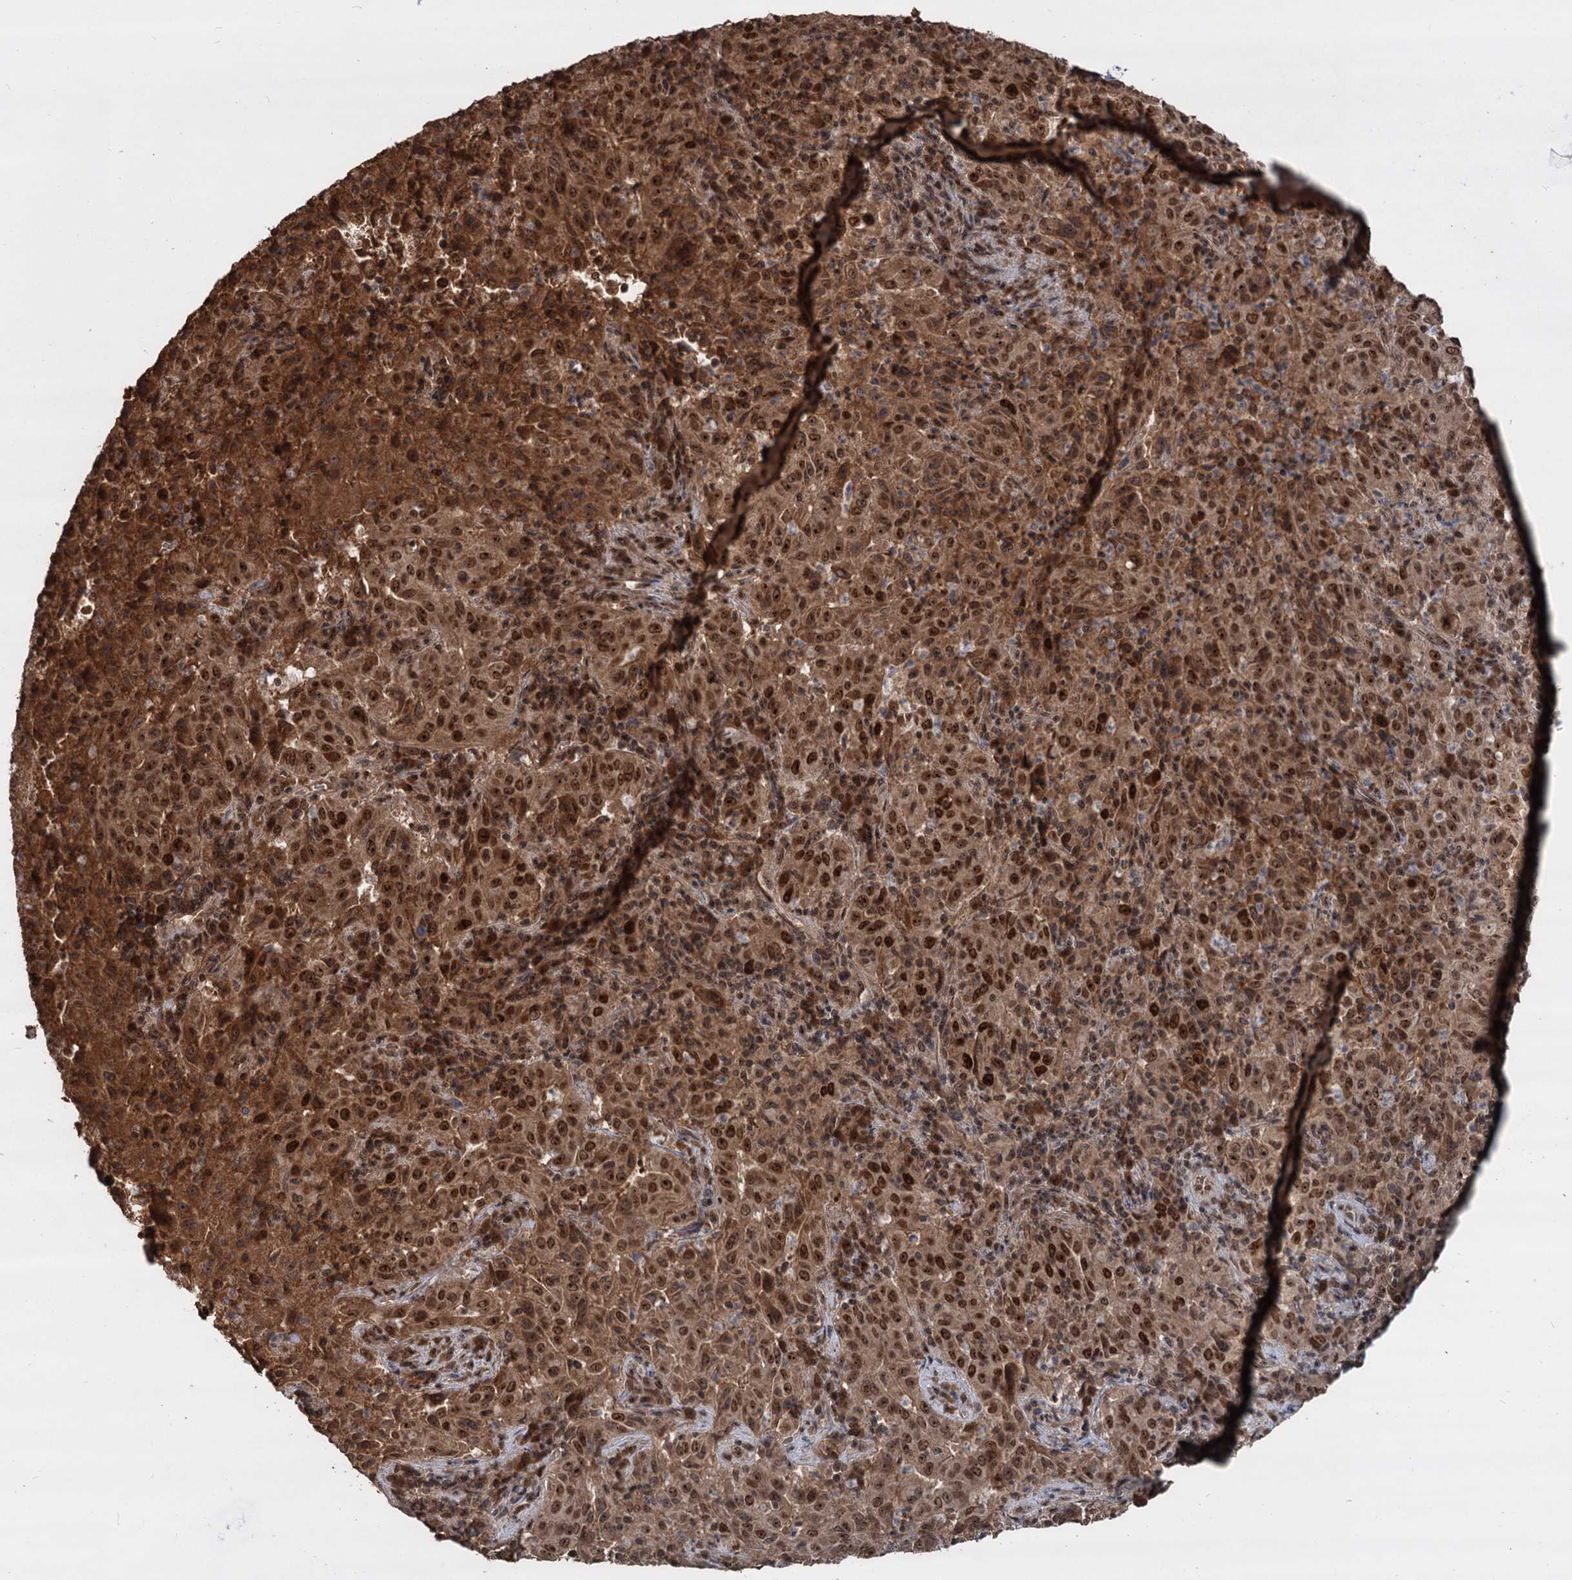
{"staining": {"intensity": "moderate", "quantity": ">75%", "location": "cytoplasmic/membranous,nuclear"}, "tissue": "pancreatic cancer", "cell_type": "Tumor cells", "image_type": "cancer", "snomed": [{"axis": "morphology", "description": "Adenocarcinoma, NOS"}, {"axis": "topography", "description": "Pancreas"}], "caption": "A brown stain highlights moderate cytoplasmic/membranous and nuclear staining of a protein in human pancreatic cancer tumor cells.", "gene": "FAM216B", "patient": {"sex": "male", "age": 63}}